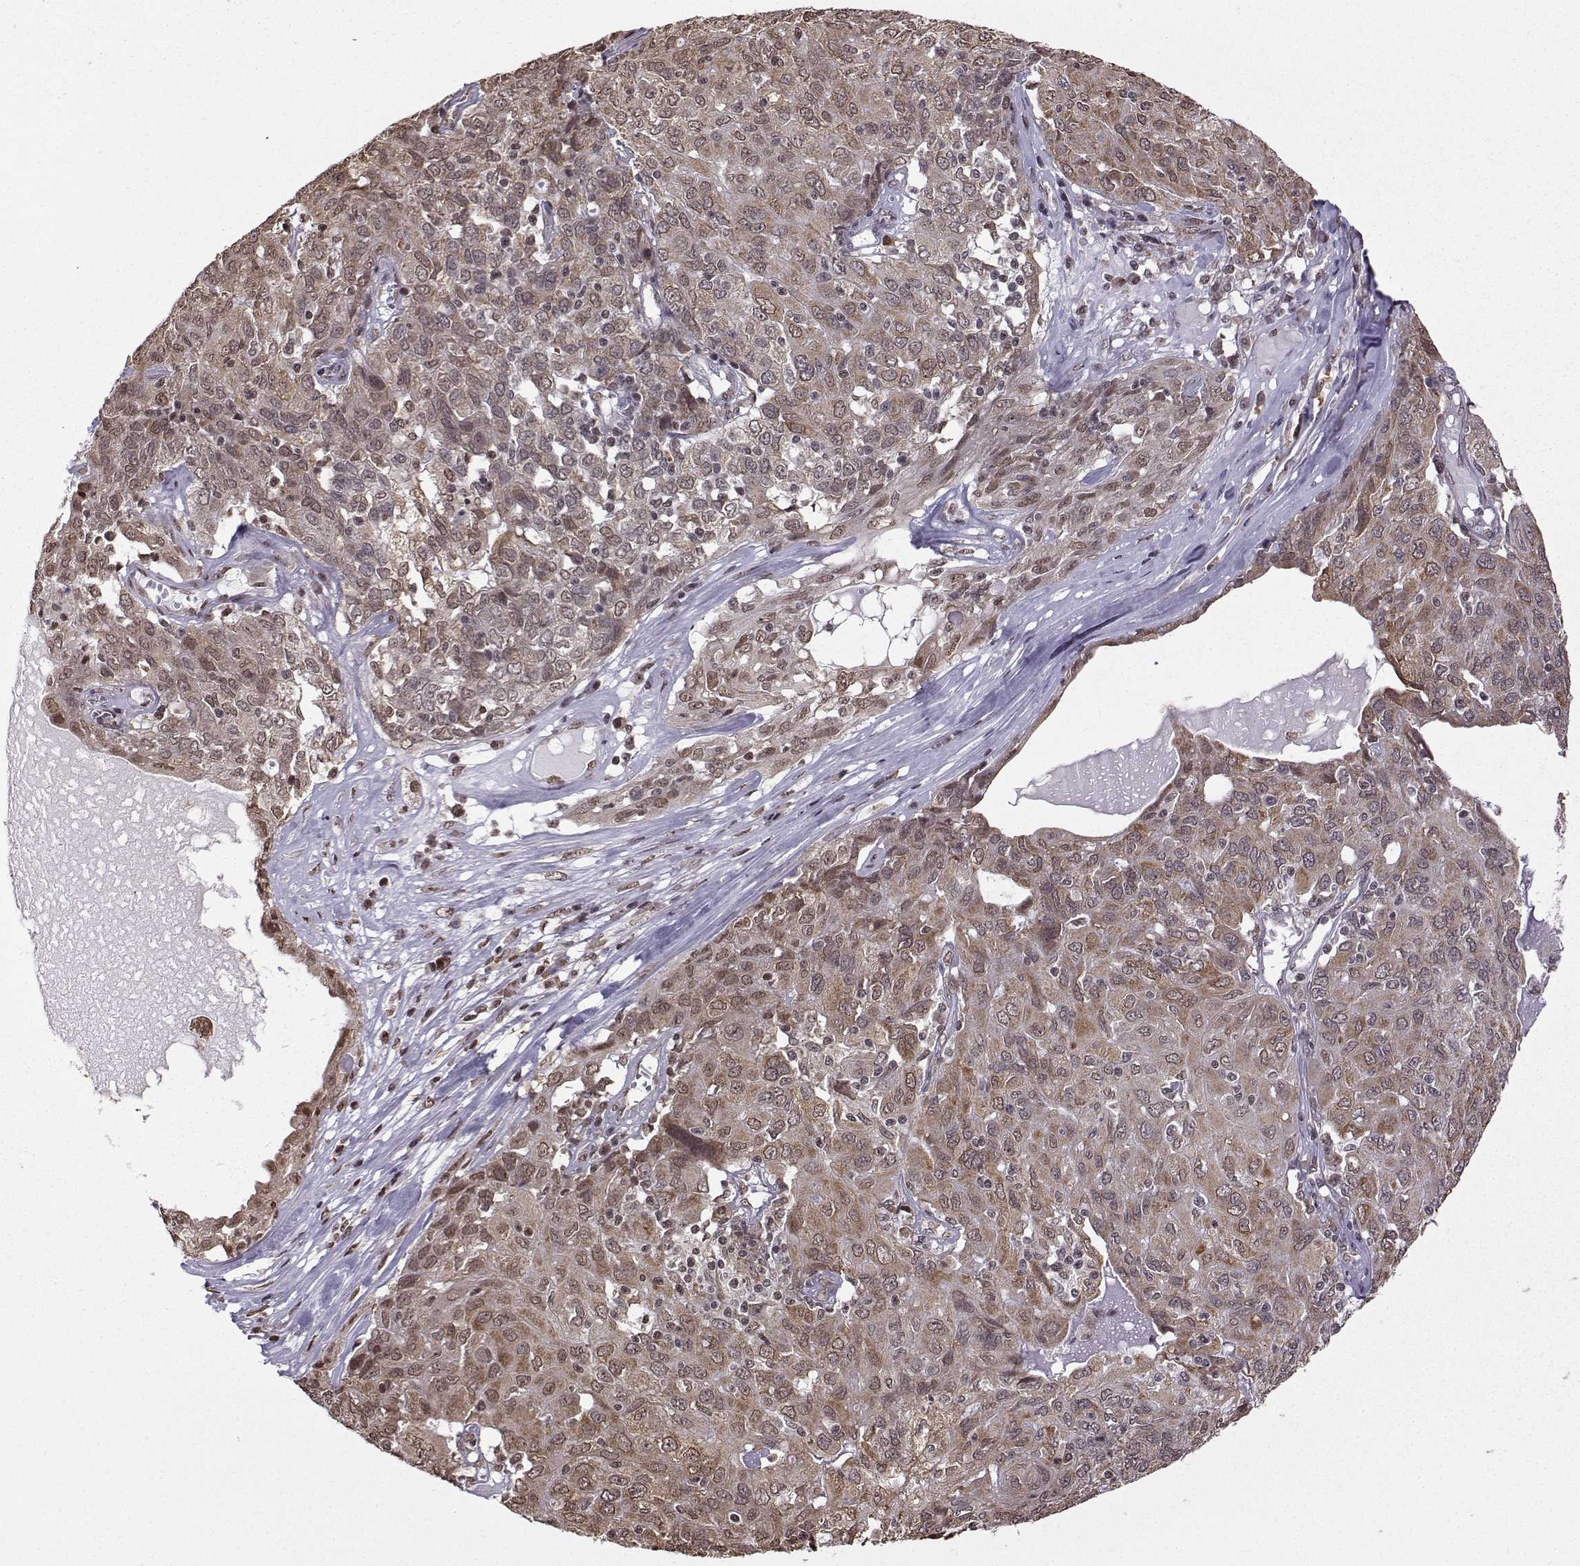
{"staining": {"intensity": "moderate", "quantity": "25%-75%", "location": "cytoplasmic/membranous"}, "tissue": "ovarian cancer", "cell_type": "Tumor cells", "image_type": "cancer", "snomed": [{"axis": "morphology", "description": "Carcinoma, endometroid"}, {"axis": "topography", "description": "Ovary"}], "caption": "Immunohistochemistry (DAB (3,3'-diaminobenzidine)) staining of ovarian endometroid carcinoma demonstrates moderate cytoplasmic/membranous protein staining in approximately 25%-75% of tumor cells.", "gene": "EZH1", "patient": {"sex": "female", "age": 50}}